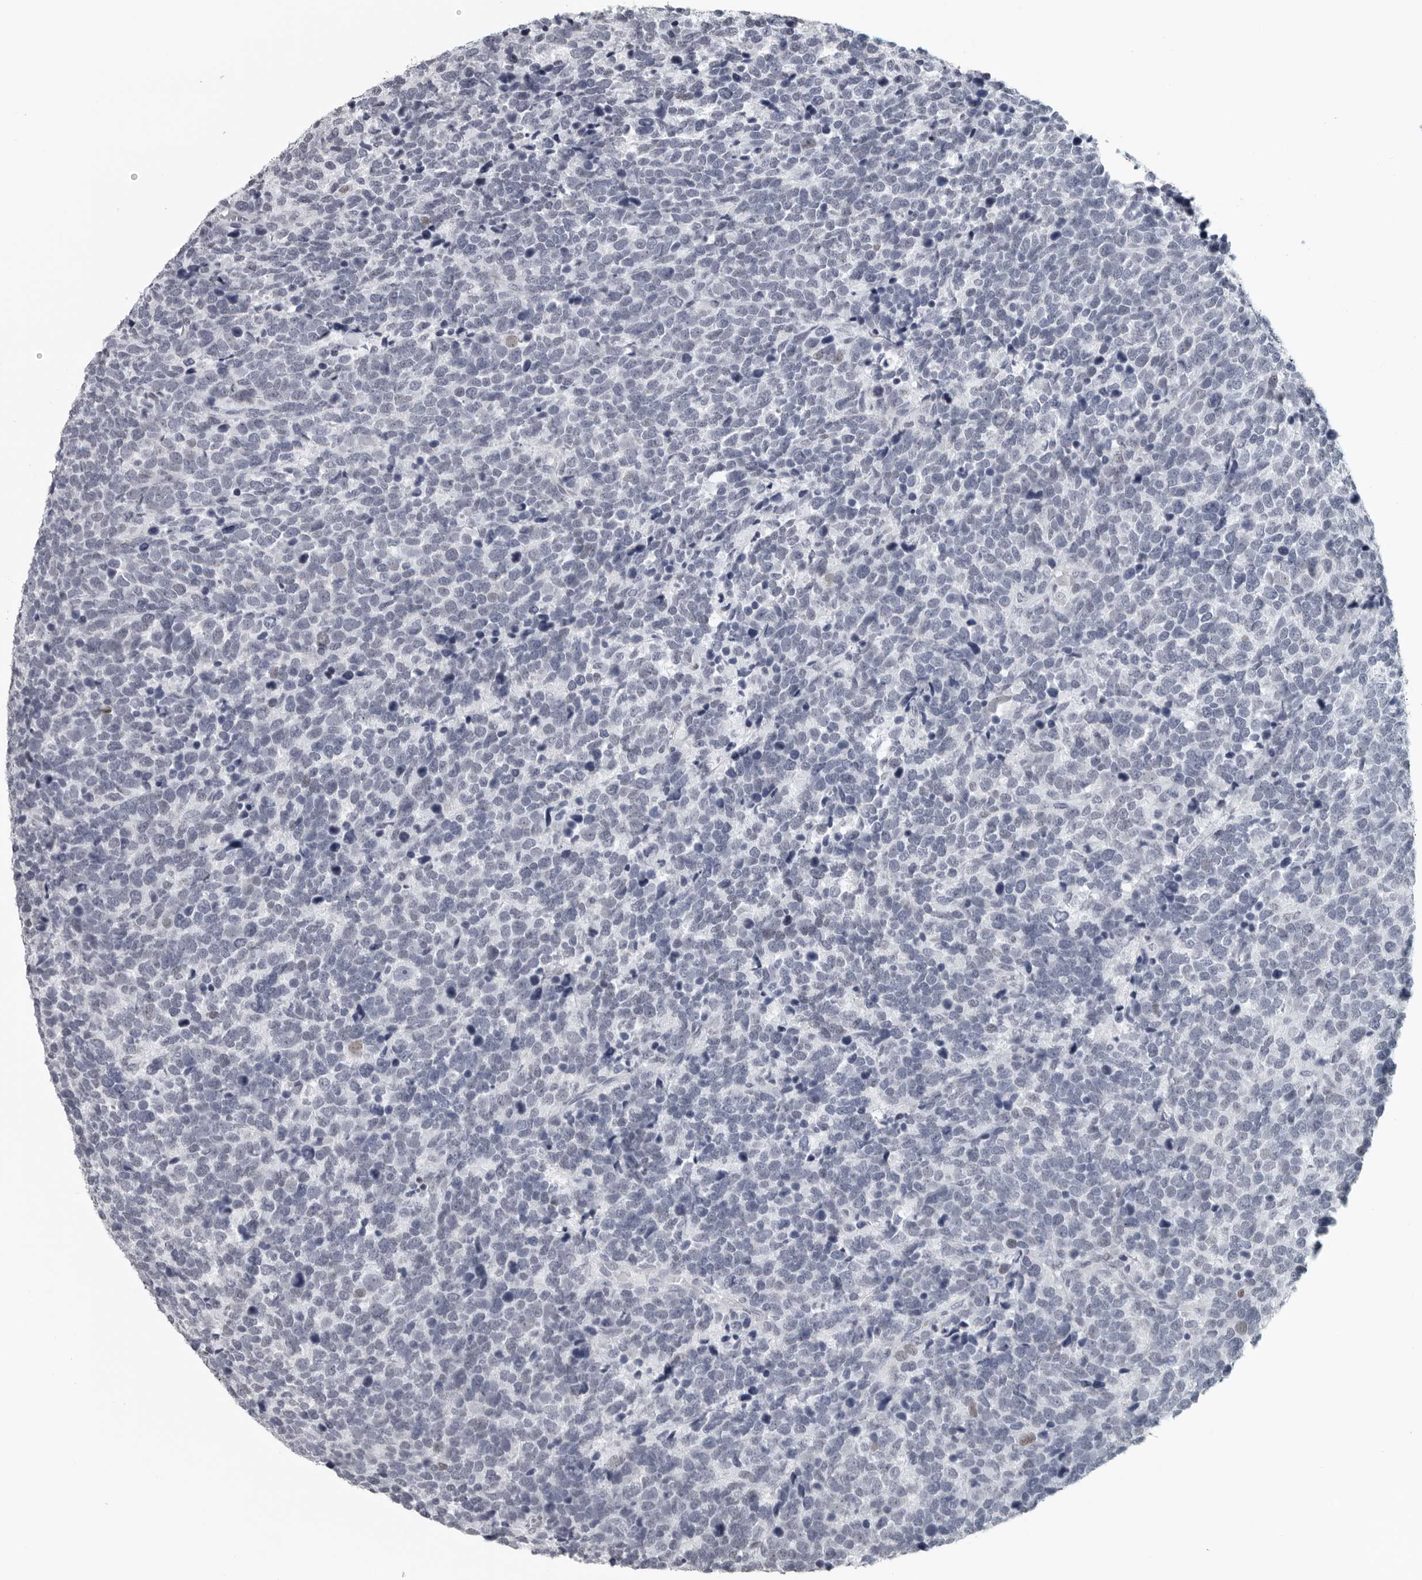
{"staining": {"intensity": "negative", "quantity": "none", "location": "none"}, "tissue": "urothelial cancer", "cell_type": "Tumor cells", "image_type": "cancer", "snomed": [{"axis": "morphology", "description": "Urothelial carcinoma, High grade"}, {"axis": "topography", "description": "Urinary bladder"}], "caption": "This is a histopathology image of immunohistochemistry (IHC) staining of urothelial carcinoma (high-grade), which shows no staining in tumor cells. The staining was performed using DAB to visualize the protein expression in brown, while the nuclei were stained in blue with hematoxylin (Magnification: 20x).", "gene": "SATB2", "patient": {"sex": "female", "age": 82}}